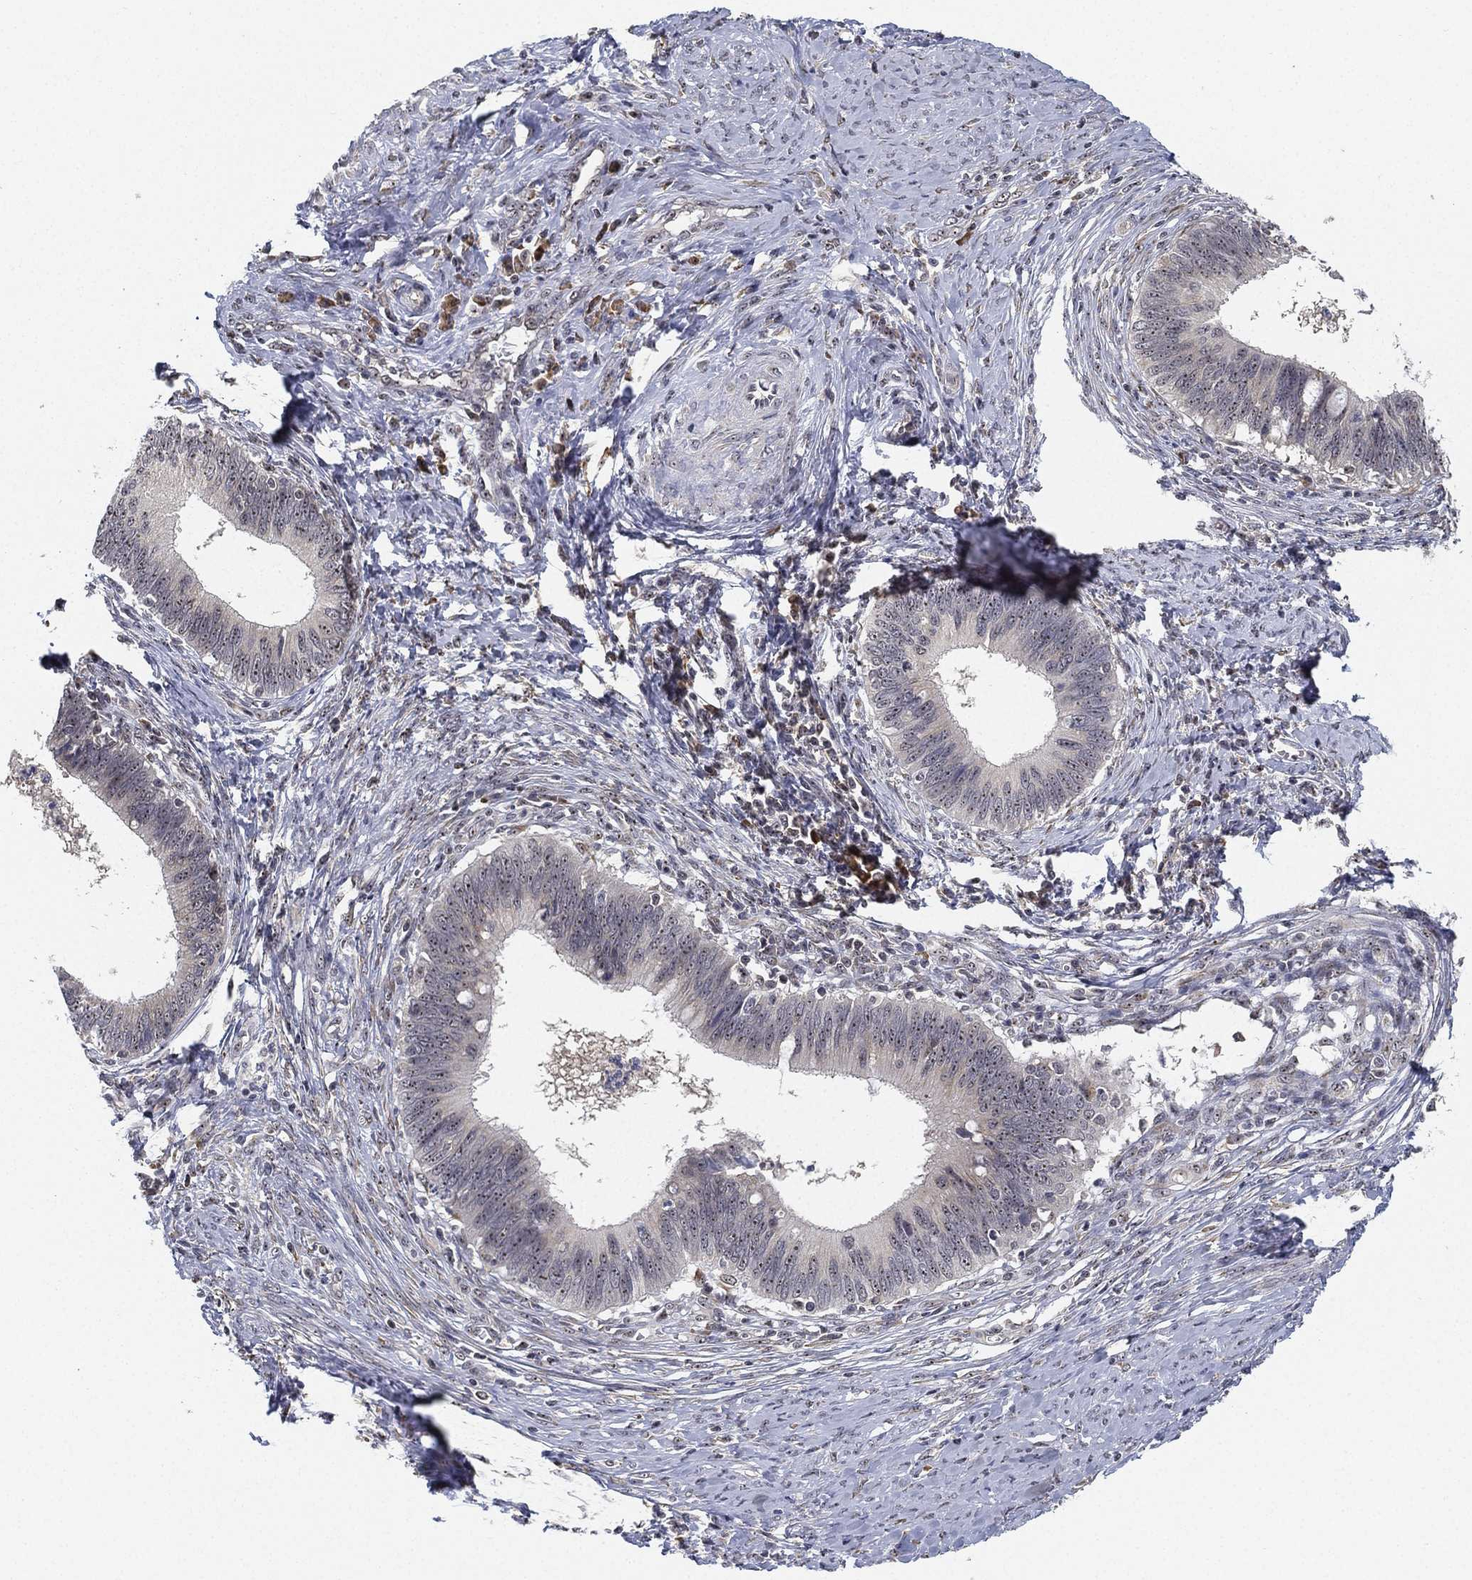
{"staining": {"intensity": "negative", "quantity": "none", "location": "none"}, "tissue": "cervical cancer", "cell_type": "Tumor cells", "image_type": "cancer", "snomed": [{"axis": "morphology", "description": "Adenocarcinoma, NOS"}, {"axis": "topography", "description": "Cervix"}], "caption": "Immunohistochemical staining of cervical adenocarcinoma shows no significant staining in tumor cells.", "gene": "PPP1R16B", "patient": {"sex": "female", "age": 42}}